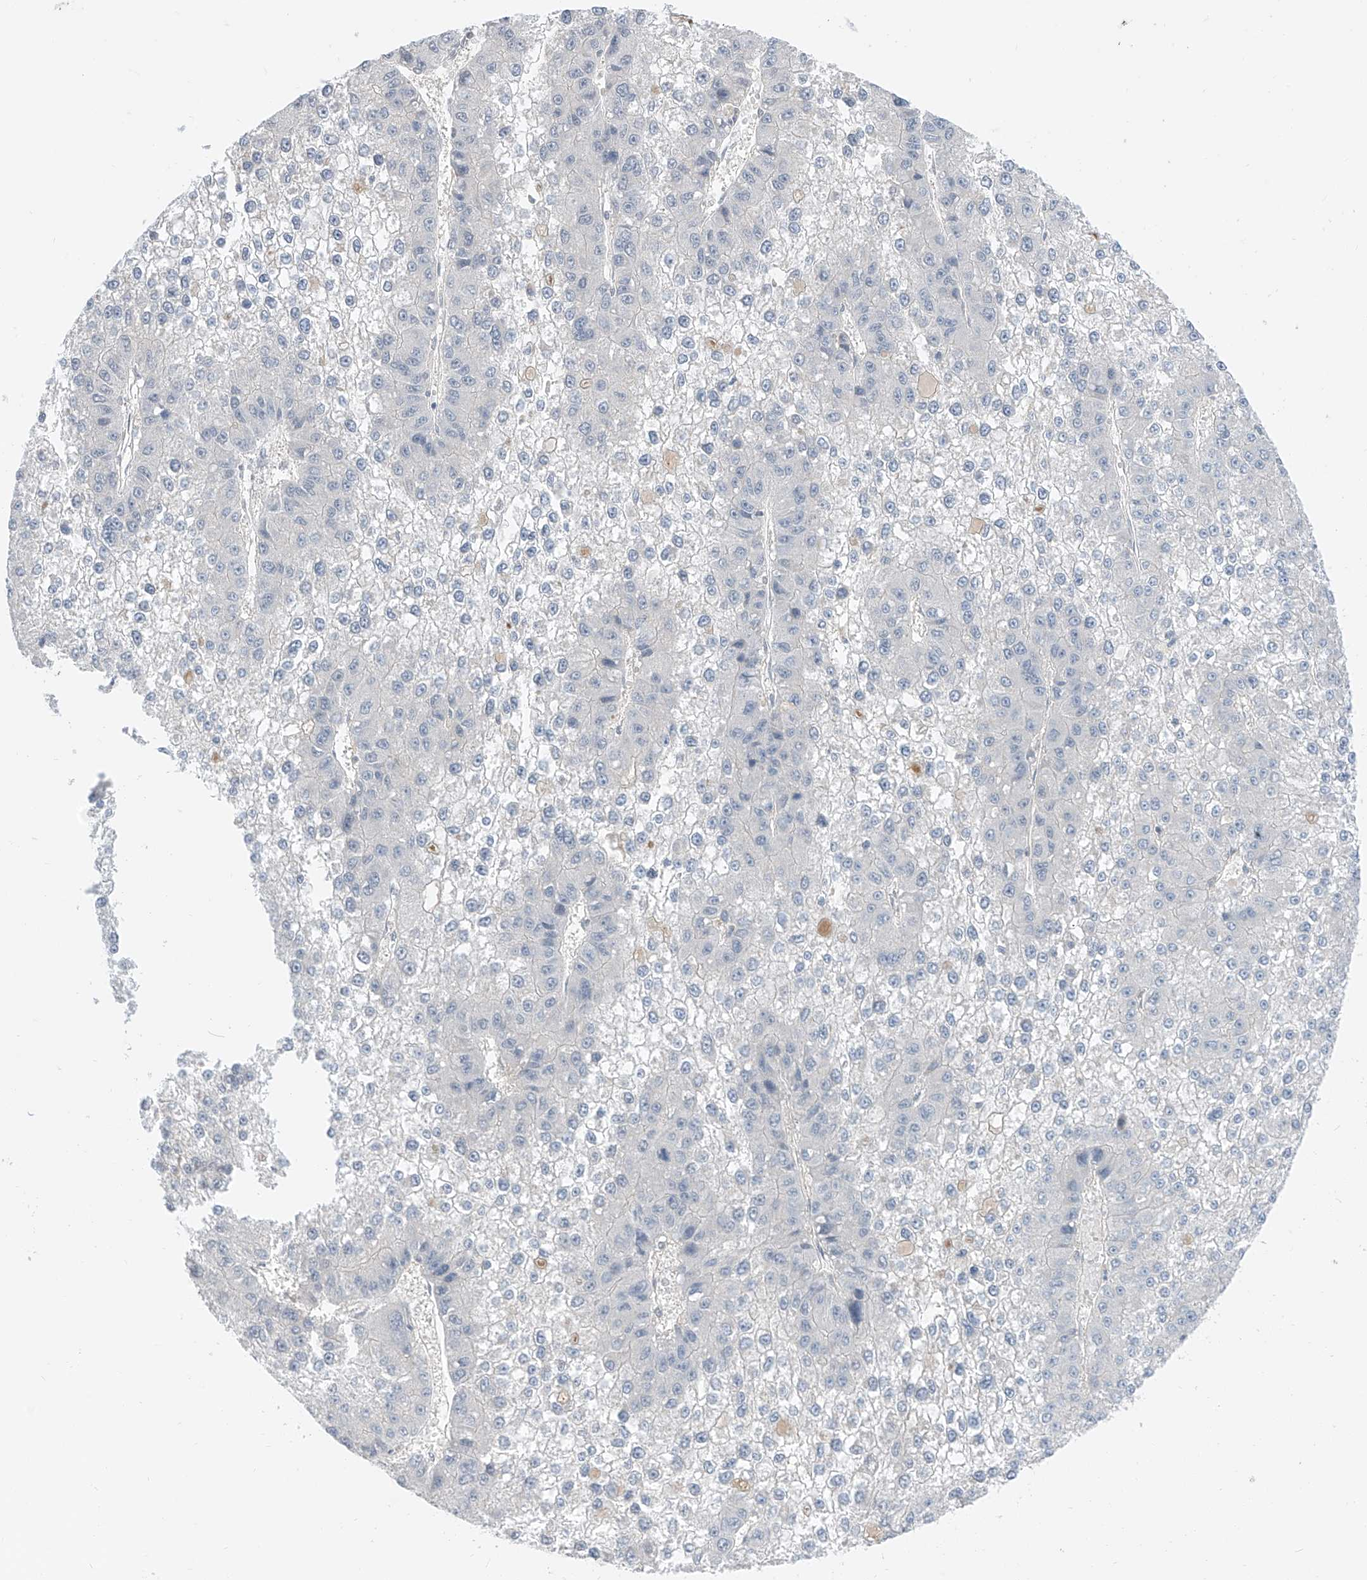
{"staining": {"intensity": "negative", "quantity": "none", "location": "none"}, "tissue": "liver cancer", "cell_type": "Tumor cells", "image_type": "cancer", "snomed": [{"axis": "morphology", "description": "Carcinoma, Hepatocellular, NOS"}, {"axis": "topography", "description": "Liver"}], "caption": "The image reveals no staining of tumor cells in hepatocellular carcinoma (liver).", "gene": "ABLIM2", "patient": {"sex": "female", "age": 73}}